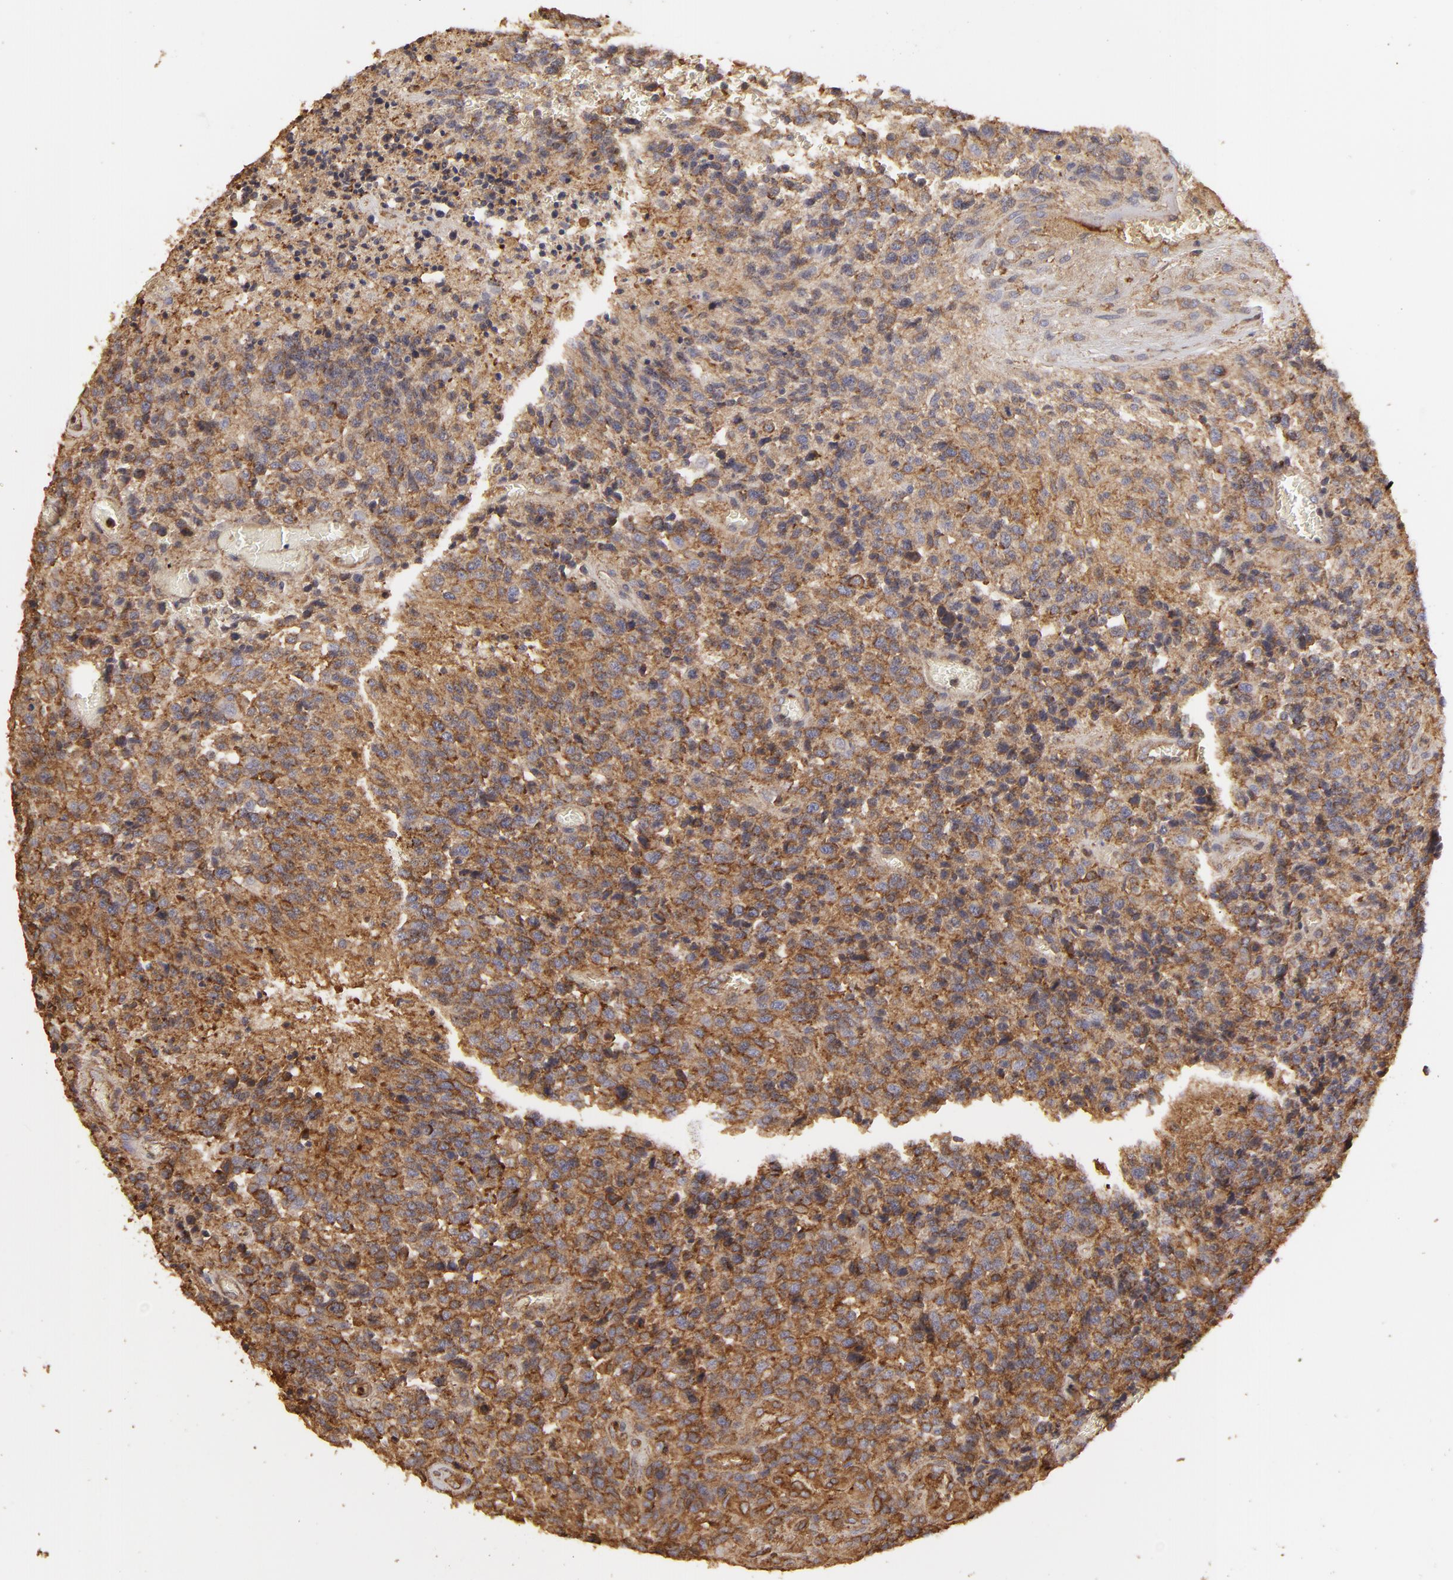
{"staining": {"intensity": "moderate", "quantity": ">75%", "location": "cytoplasmic/membranous"}, "tissue": "glioma", "cell_type": "Tumor cells", "image_type": "cancer", "snomed": [{"axis": "morphology", "description": "Glioma, malignant, High grade"}, {"axis": "topography", "description": "Brain"}], "caption": "Malignant glioma (high-grade) stained with immunohistochemistry exhibits moderate cytoplasmic/membranous staining in approximately >75% of tumor cells.", "gene": "ACTB", "patient": {"sex": "male", "age": 36}}